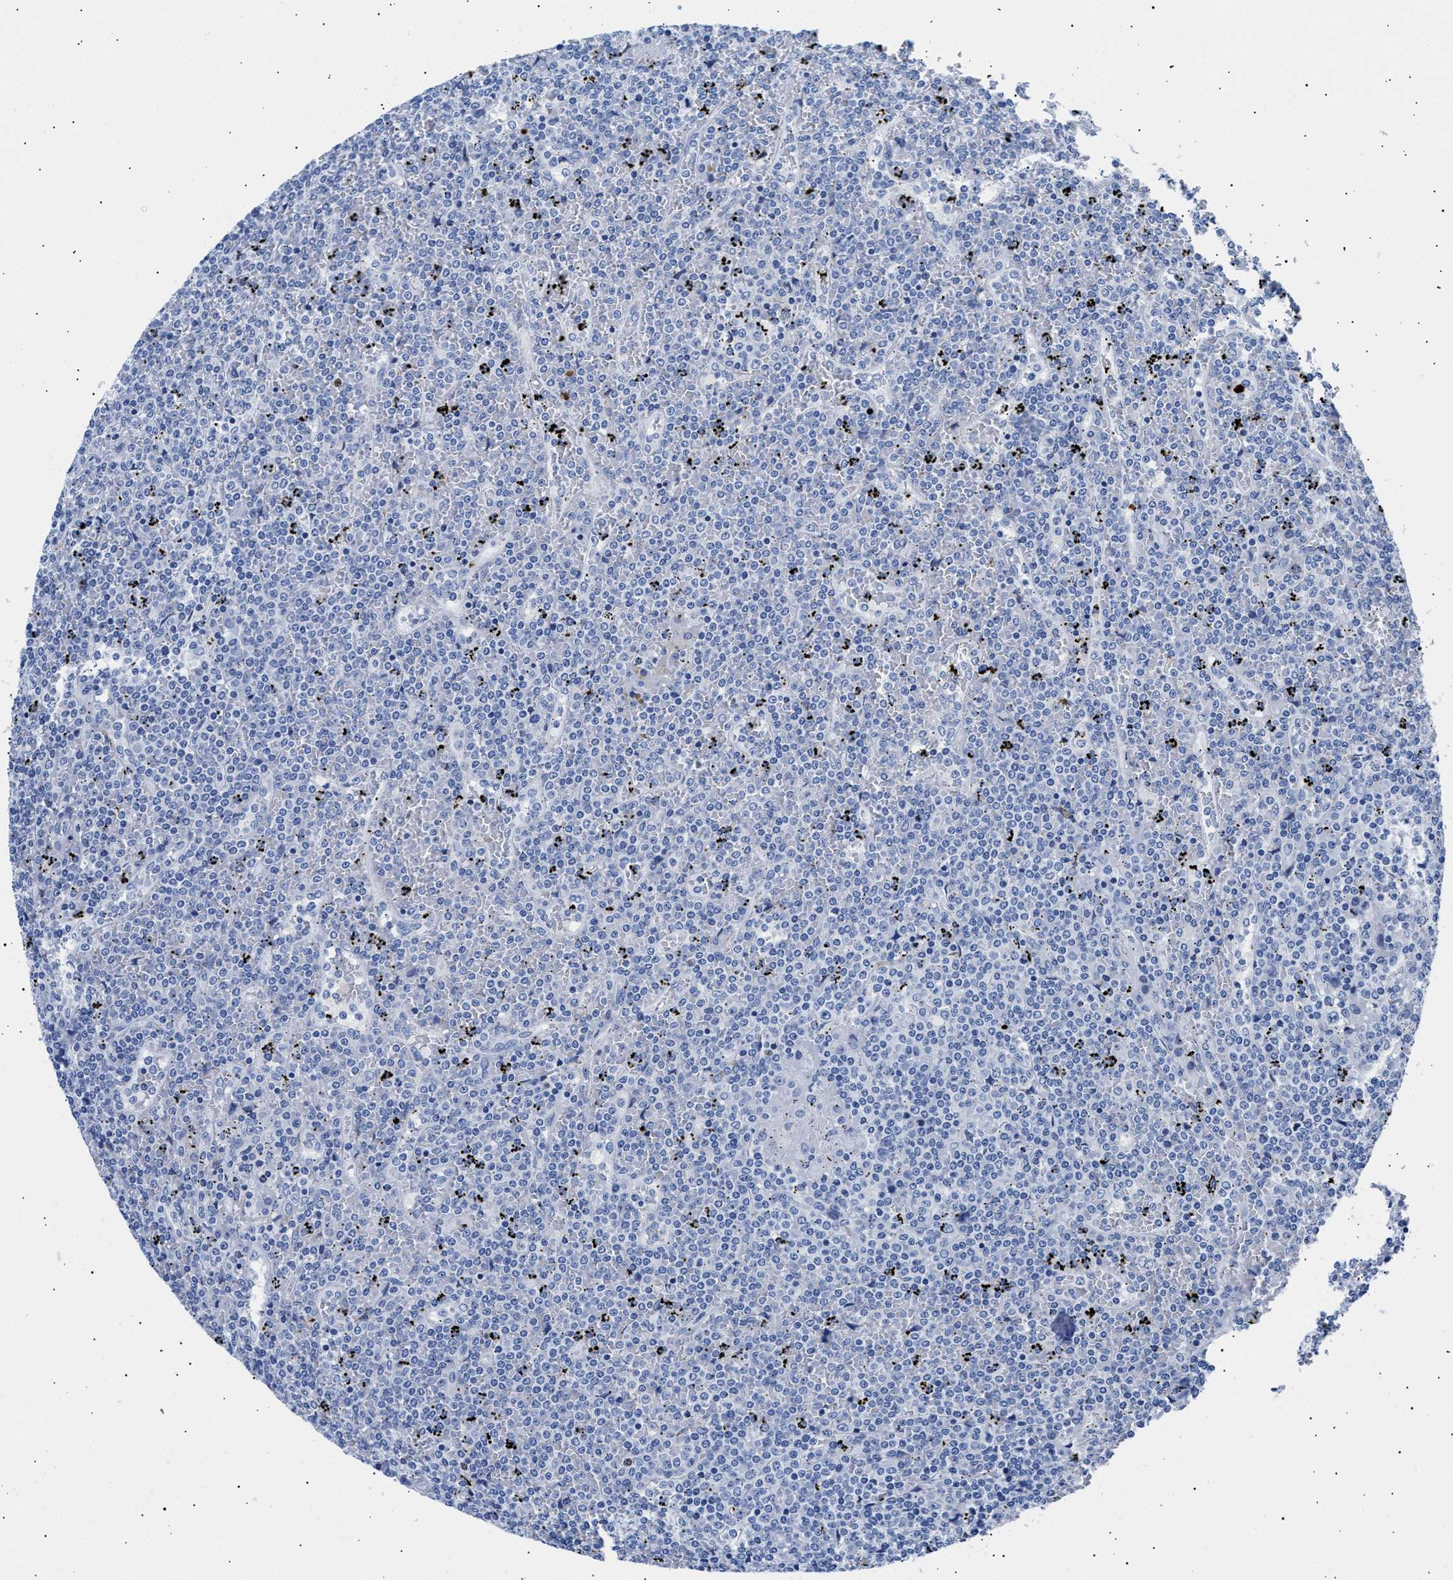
{"staining": {"intensity": "negative", "quantity": "none", "location": "none"}, "tissue": "lymphoma", "cell_type": "Tumor cells", "image_type": "cancer", "snomed": [{"axis": "morphology", "description": "Malignant lymphoma, non-Hodgkin's type, Low grade"}, {"axis": "topography", "description": "Spleen"}], "caption": "This is an IHC histopathology image of human low-grade malignant lymphoma, non-Hodgkin's type. There is no staining in tumor cells.", "gene": "HEMGN", "patient": {"sex": "female", "age": 19}}